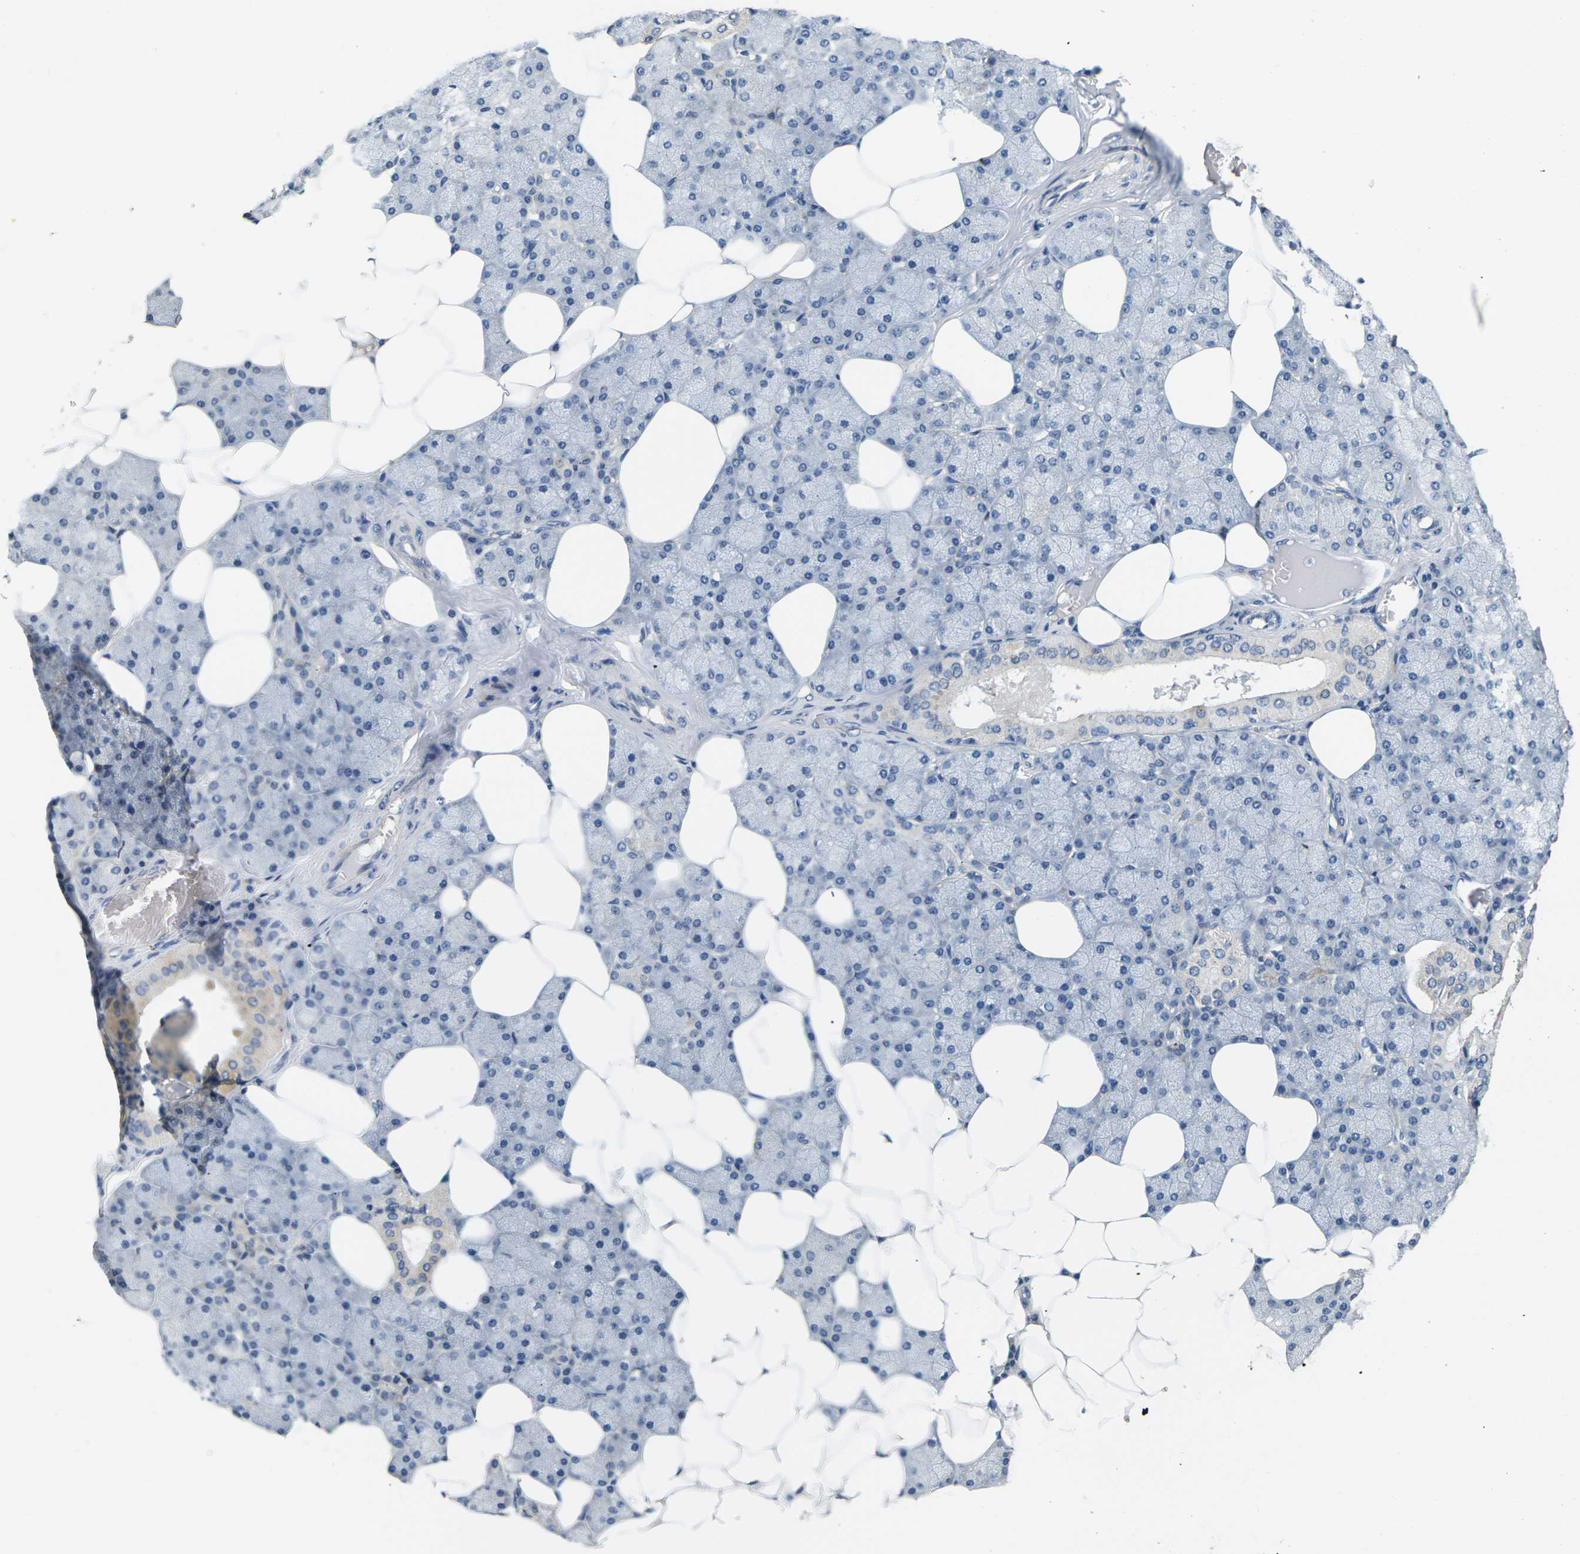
{"staining": {"intensity": "weak", "quantity": "<25%", "location": "cytoplasmic/membranous"}, "tissue": "salivary gland", "cell_type": "Glandular cells", "image_type": "normal", "snomed": [{"axis": "morphology", "description": "Normal tissue, NOS"}, {"axis": "topography", "description": "Salivary gland"}], "caption": "Immunohistochemical staining of unremarkable human salivary gland demonstrates no significant positivity in glandular cells. The staining is performed using DAB brown chromogen with nuclei counter-stained in using hematoxylin.", "gene": "SHISAL2B", "patient": {"sex": "male", "age": 62}}